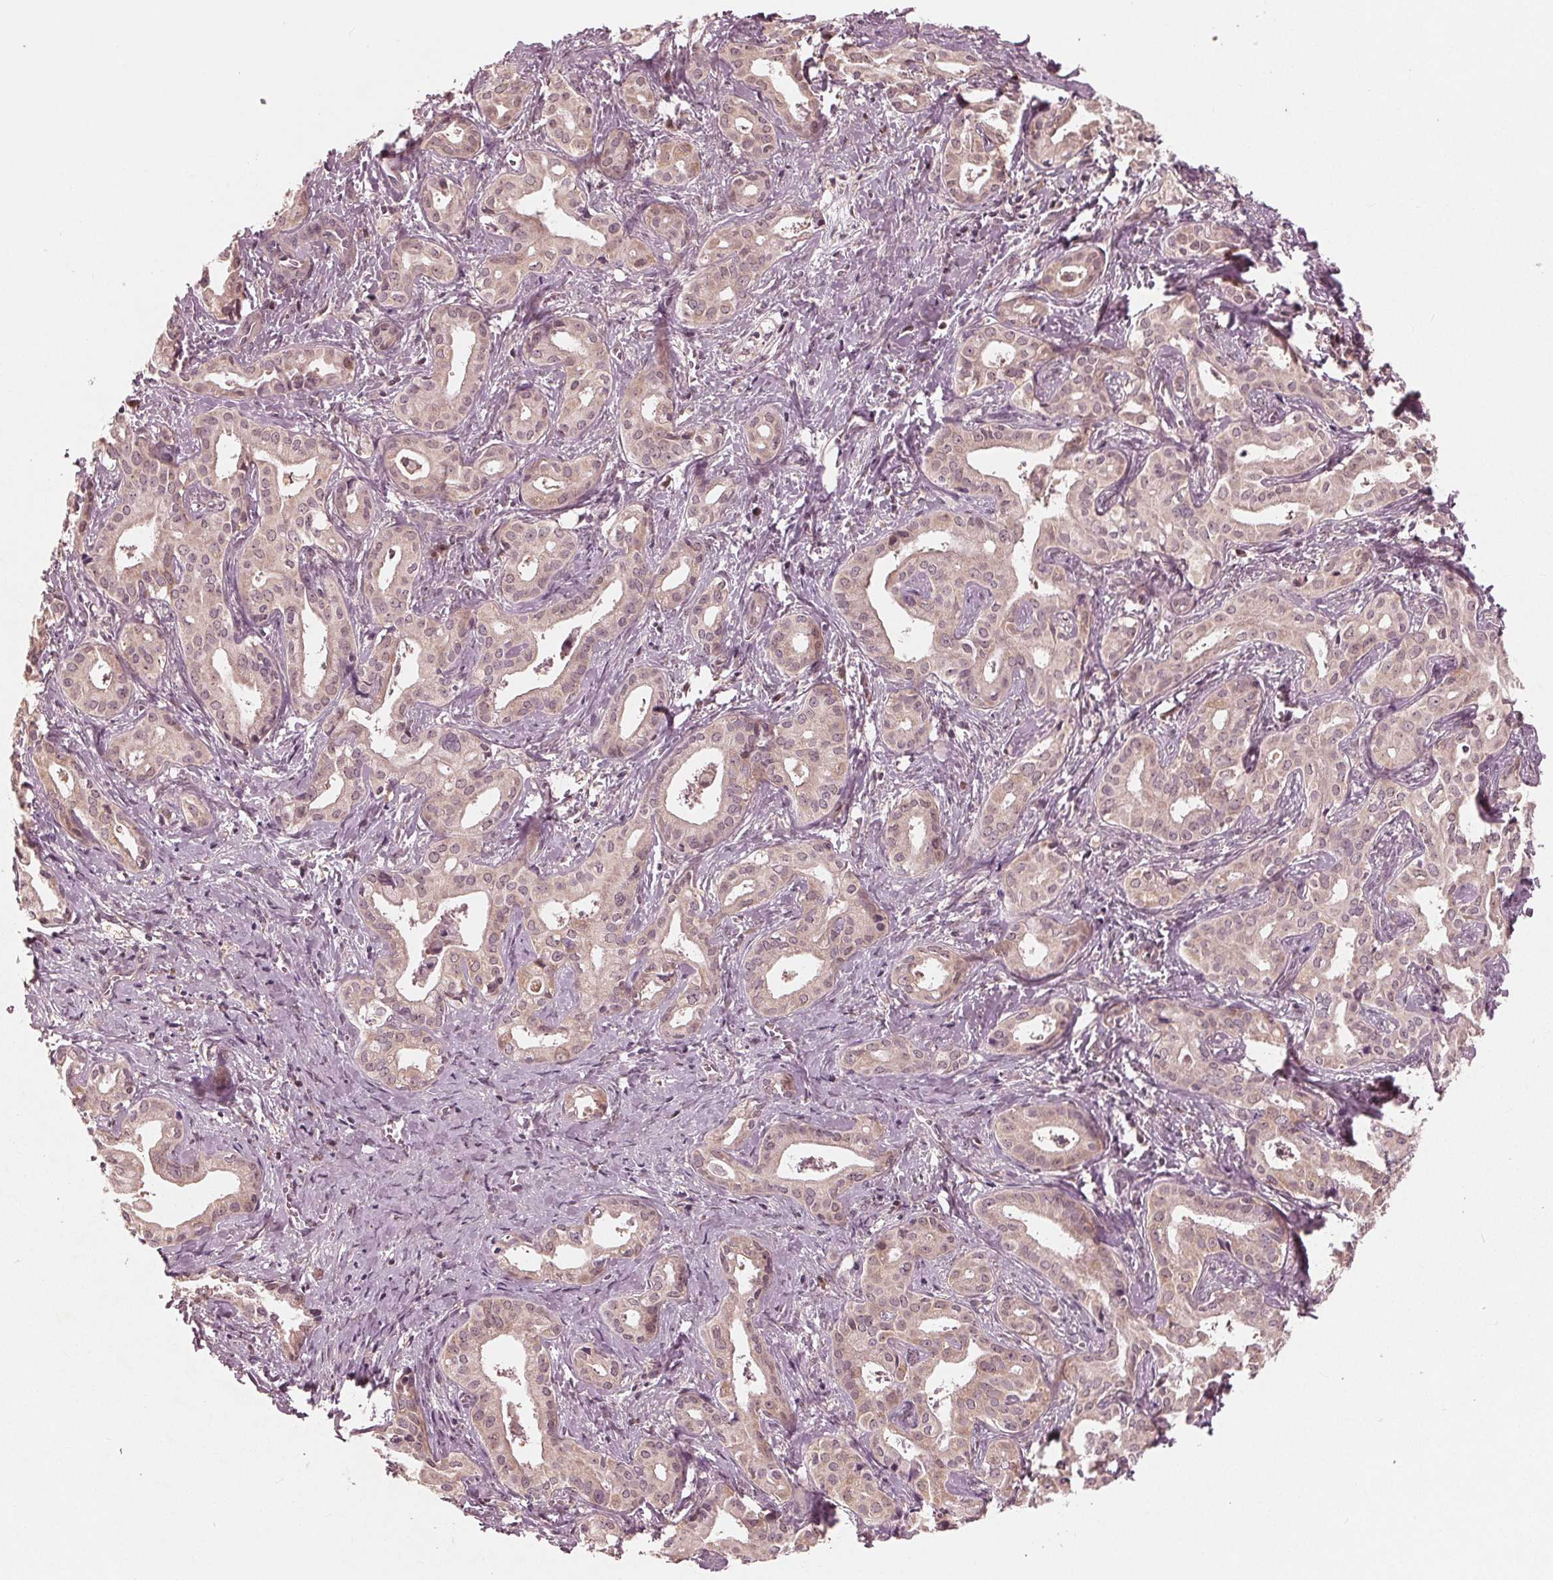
{"staining": {"intensity": "weak", "quantity": "25%-75%", "location": "cytoplasmic/membranous"}, "tissue": "liver cancer", "cell_type": "Tumor cells", "image_type": "cancer", "snomed": [{"axis": "morphology", "description": "Cholangiocarcinoma"}, {"axis": "topography", "description": "Liver"}], "caption": "Immunohistochemical staining of human liver cancer reveals weak cytoplasmic/membranous protein staining in approximately 25%-75% of tumor cells.", "gene": "UBALD1", "patient": {"sex": "female", "age": 65}}